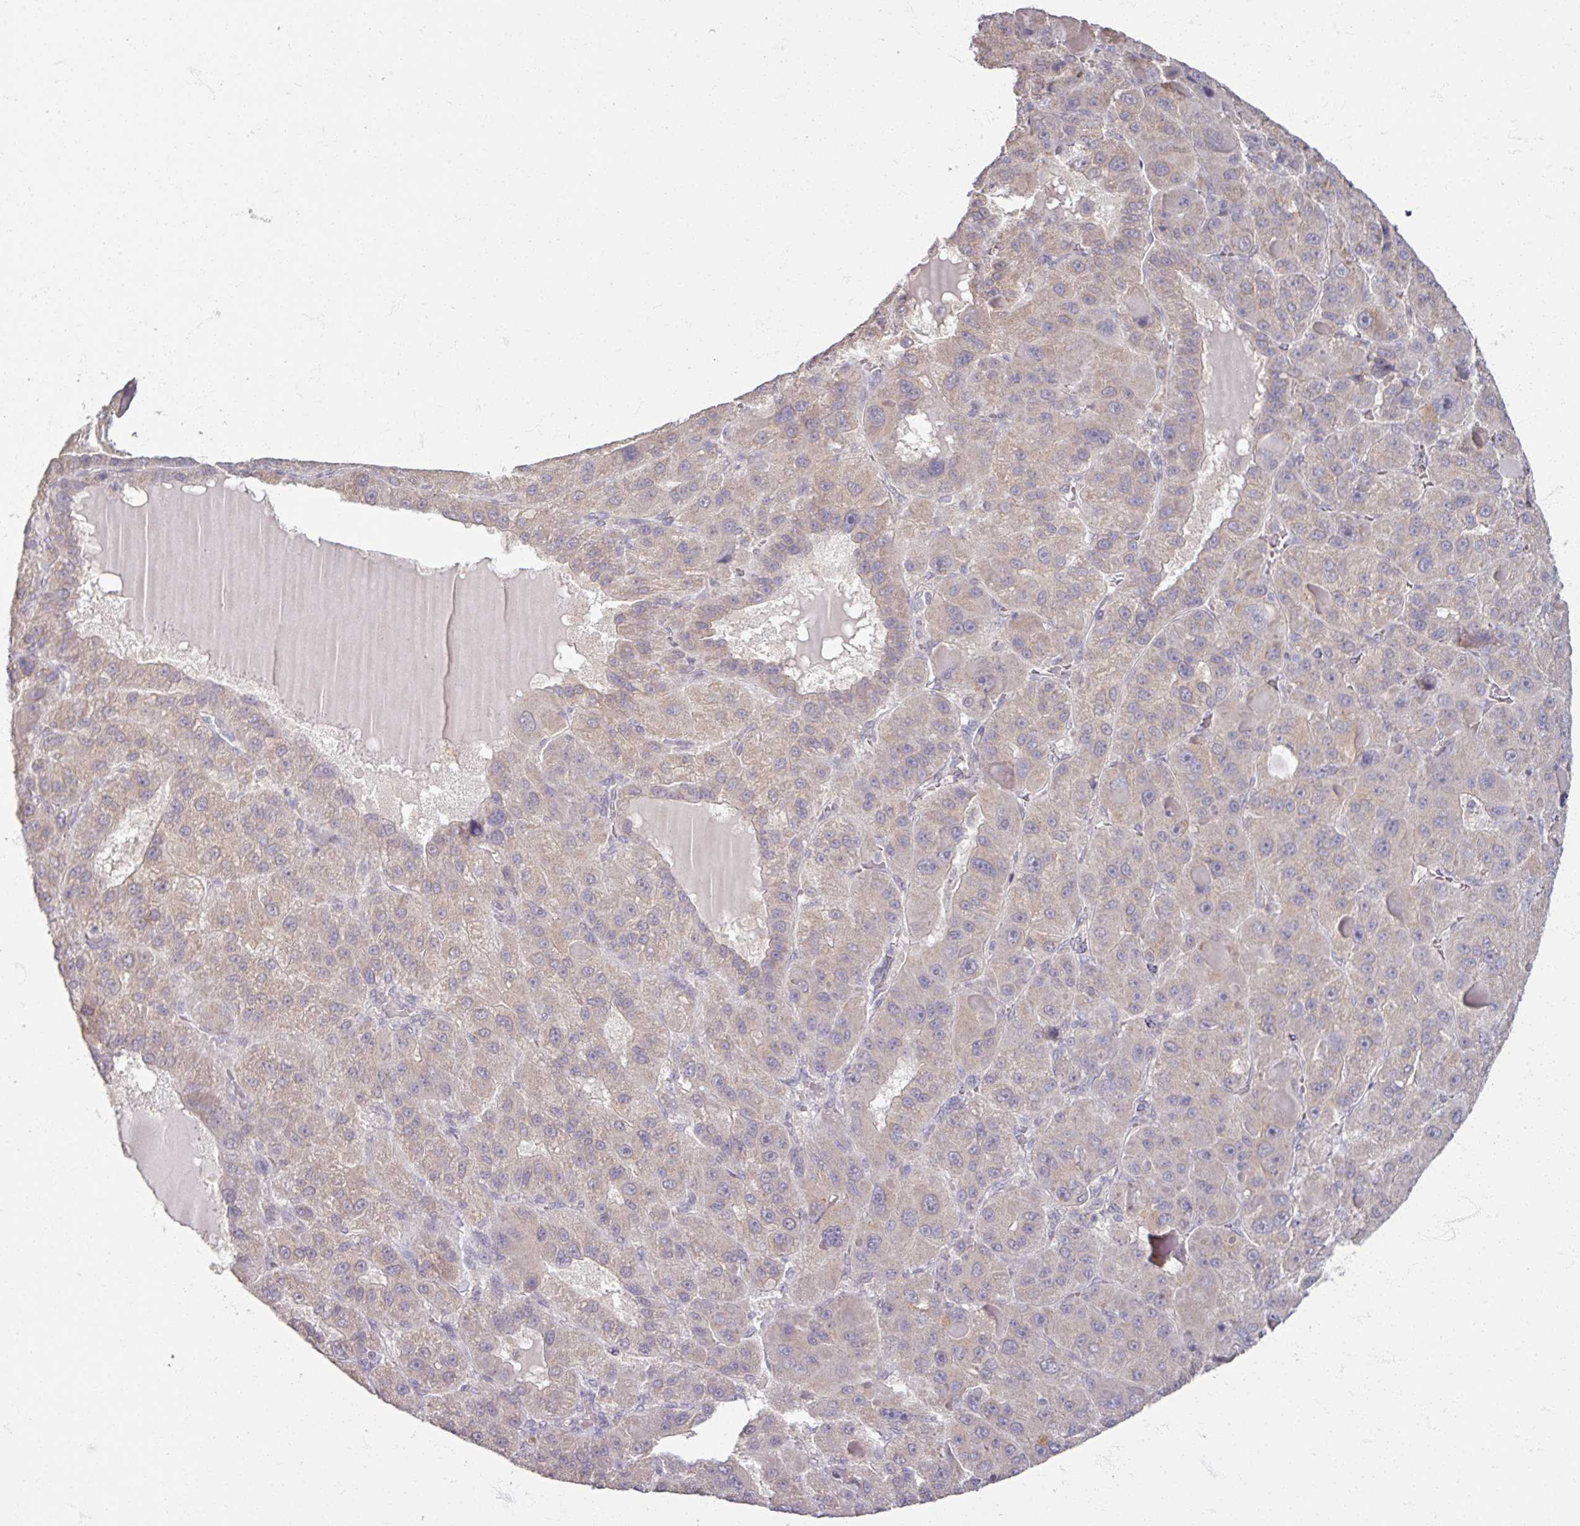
{"staining": {"intensity": "weak", "quantity": "25%-75%", "location": "cytoplasmic/membranous"}, "tissue": "liver cancer", "cell_type": "Tumor cells", "image_type": "cancer", "snomed": [{"axis": "morphology", "description": "Carcinoma, Hepatocellular, NOS"}, {"axis": "topography", "description": "Liver"}], "caption": "This histopathology image shows immunohistochemistry (IHC) staining of liver cancer, with low weak cytoplasmic/membranous staining in about 25%-75% of tumor cells.", "gene": "SOX11", "patient": {"sex": "male", "age": 76}}